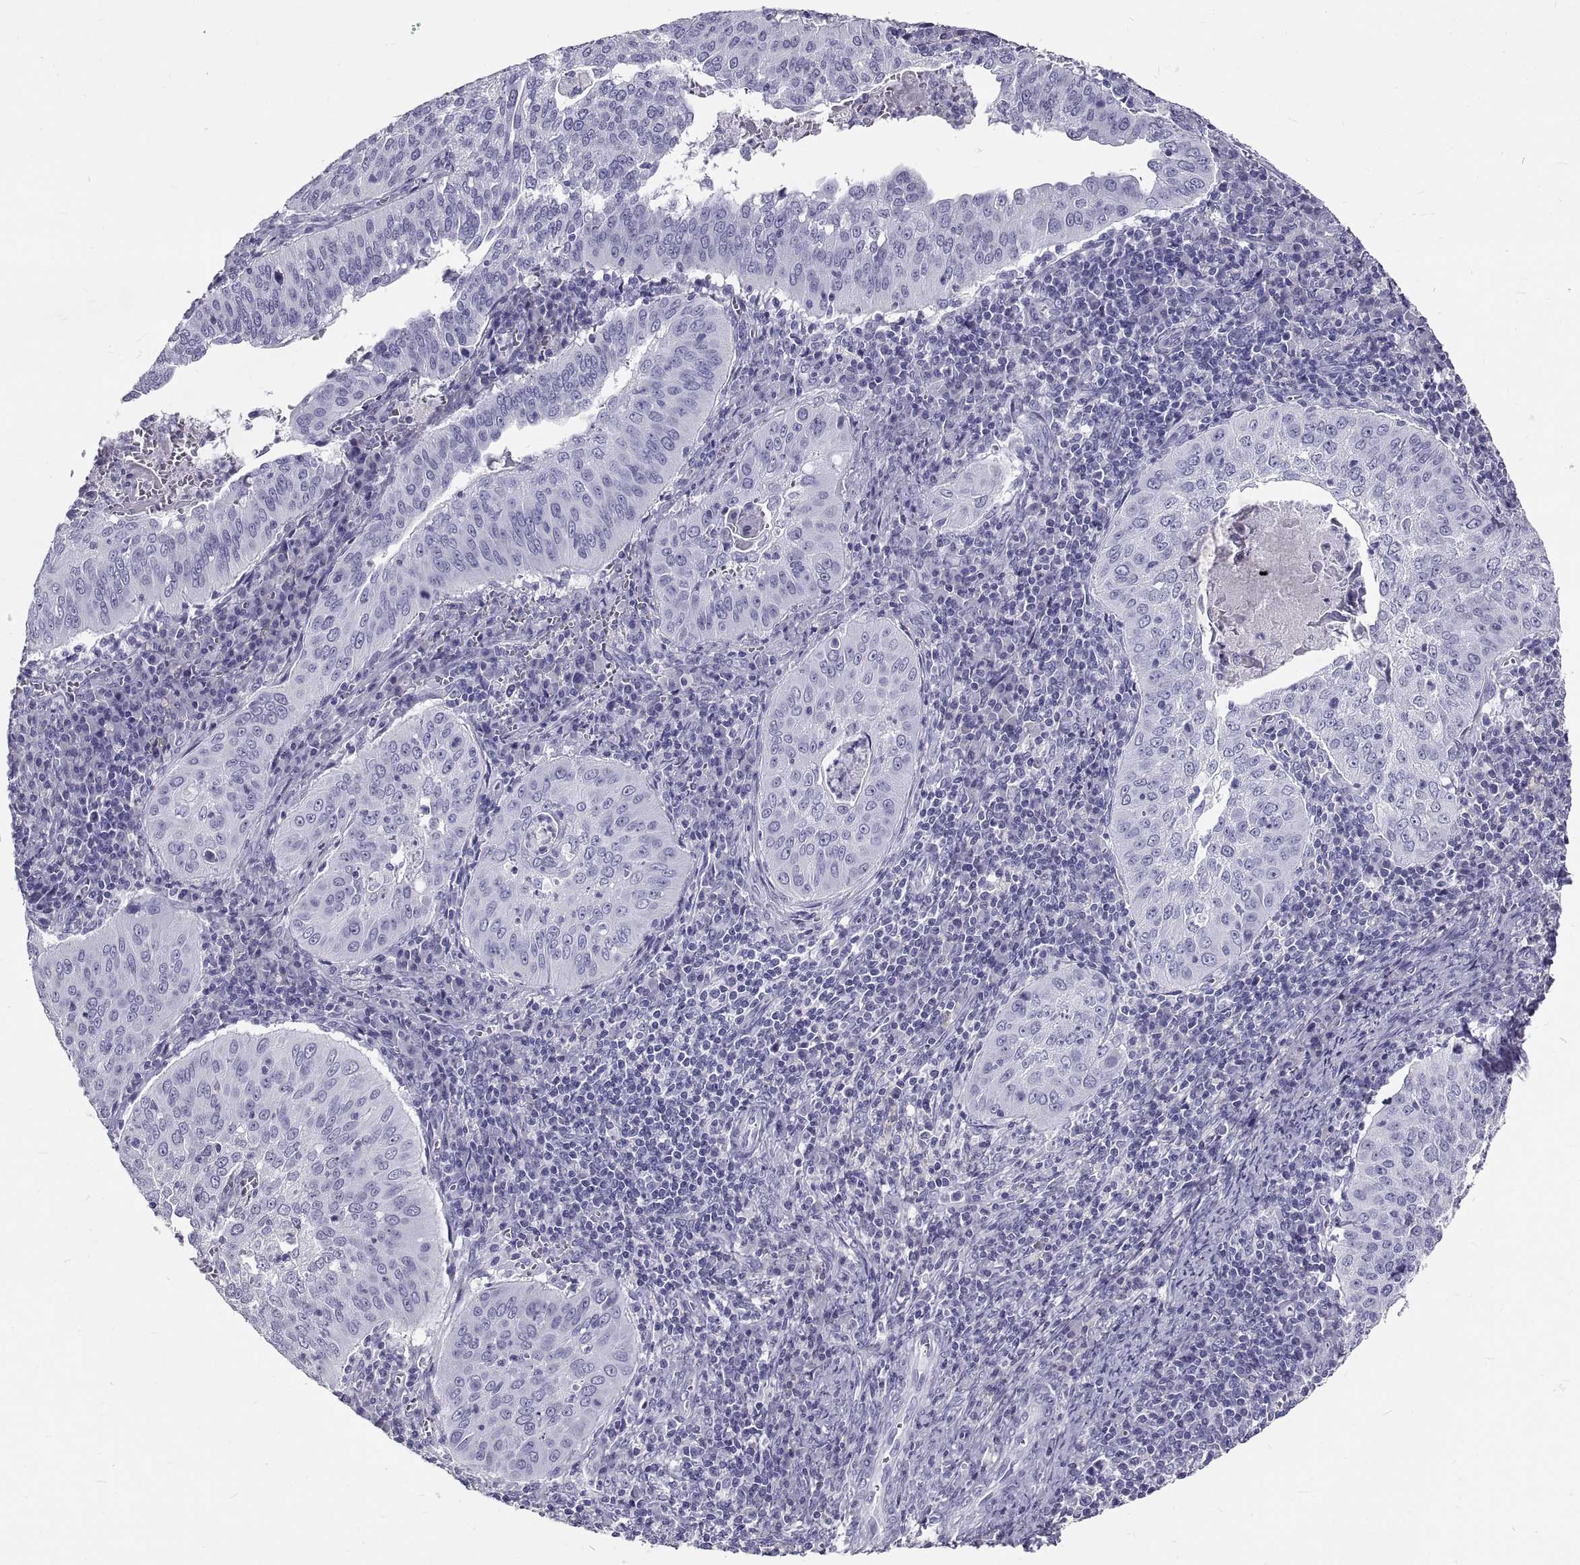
{"staining": {"intensity": "negative", "quantity": "none", "location": "none"}, "tissue": "cervical cancer", "cell_type": "Tumor cells", "image_type": "cancer", "snomed": [{"axis": "morphology", "description": "Squamous cell carcinoma, NOS"}, {"axis": "topography", "description": "Cervix"}], "caption": "High power microscopy photomicrograph of an immunohistochemistry (IHC) image of cervical cancer, revealing no significant positivity in tumor cells.", "gene": "GNG12", "patient": {"sex": "female", "age": 39}}